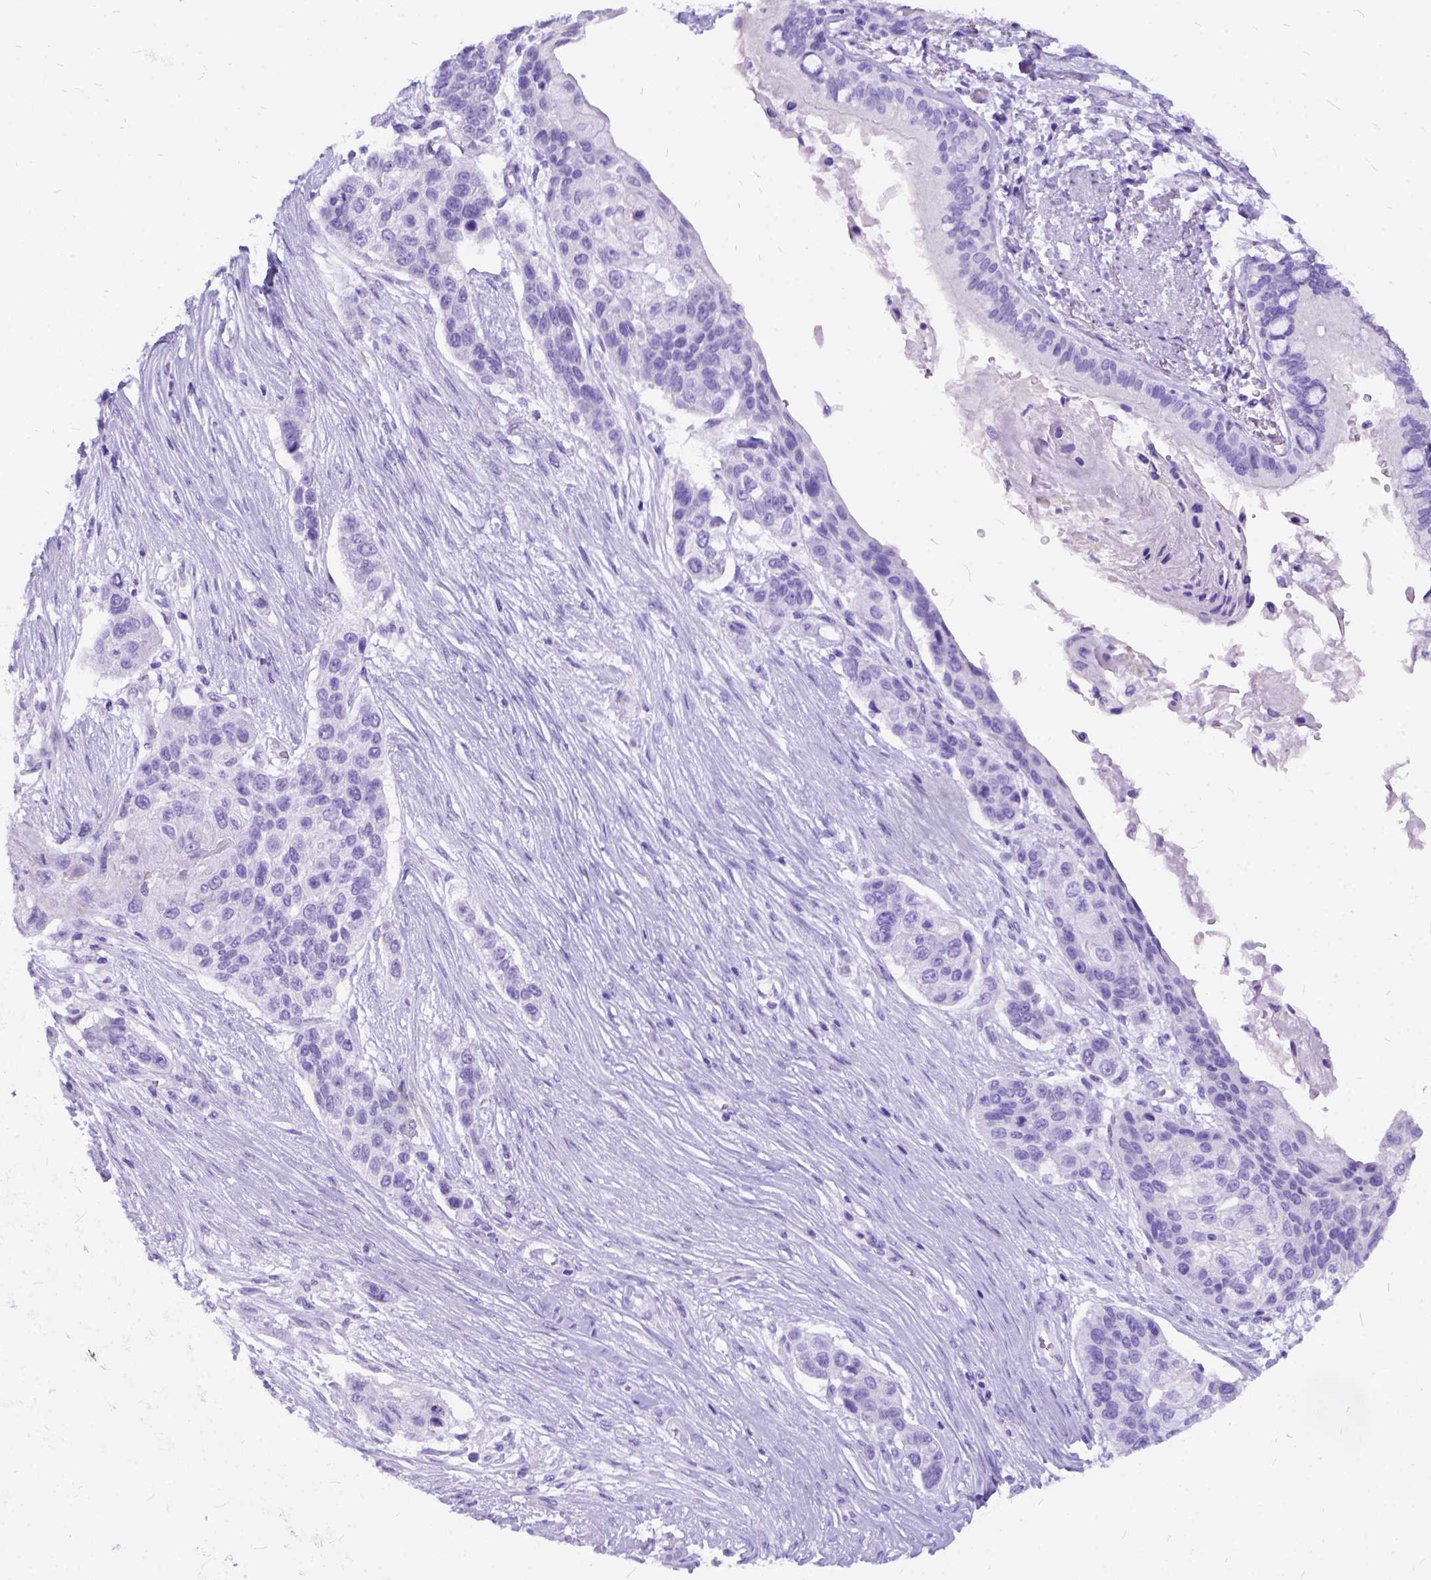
{"staining": {"intensity": "negative", "quantity": "none", "location": "none"}, "tissue": "lung cancer", "cell_type": "Tumor cells", "image_type": "cancer", "snomed": [{"axis": "morphology", "description": "Squamous cell carcinoma, NOS"}, {"axis": "topography", "description": "Lung"}], "caption": "An image of human squamous cell carcinoma (lung) is negative for staining in tumor cells. Brightfield microscopy of IHC stained with DAB (3,3'-diaminobenzidine) (brown) and hematoxylin (blue), captured at high magnification.", "gene": "C1QTNF3", "patient": {"sex": "male", "age": 69}}